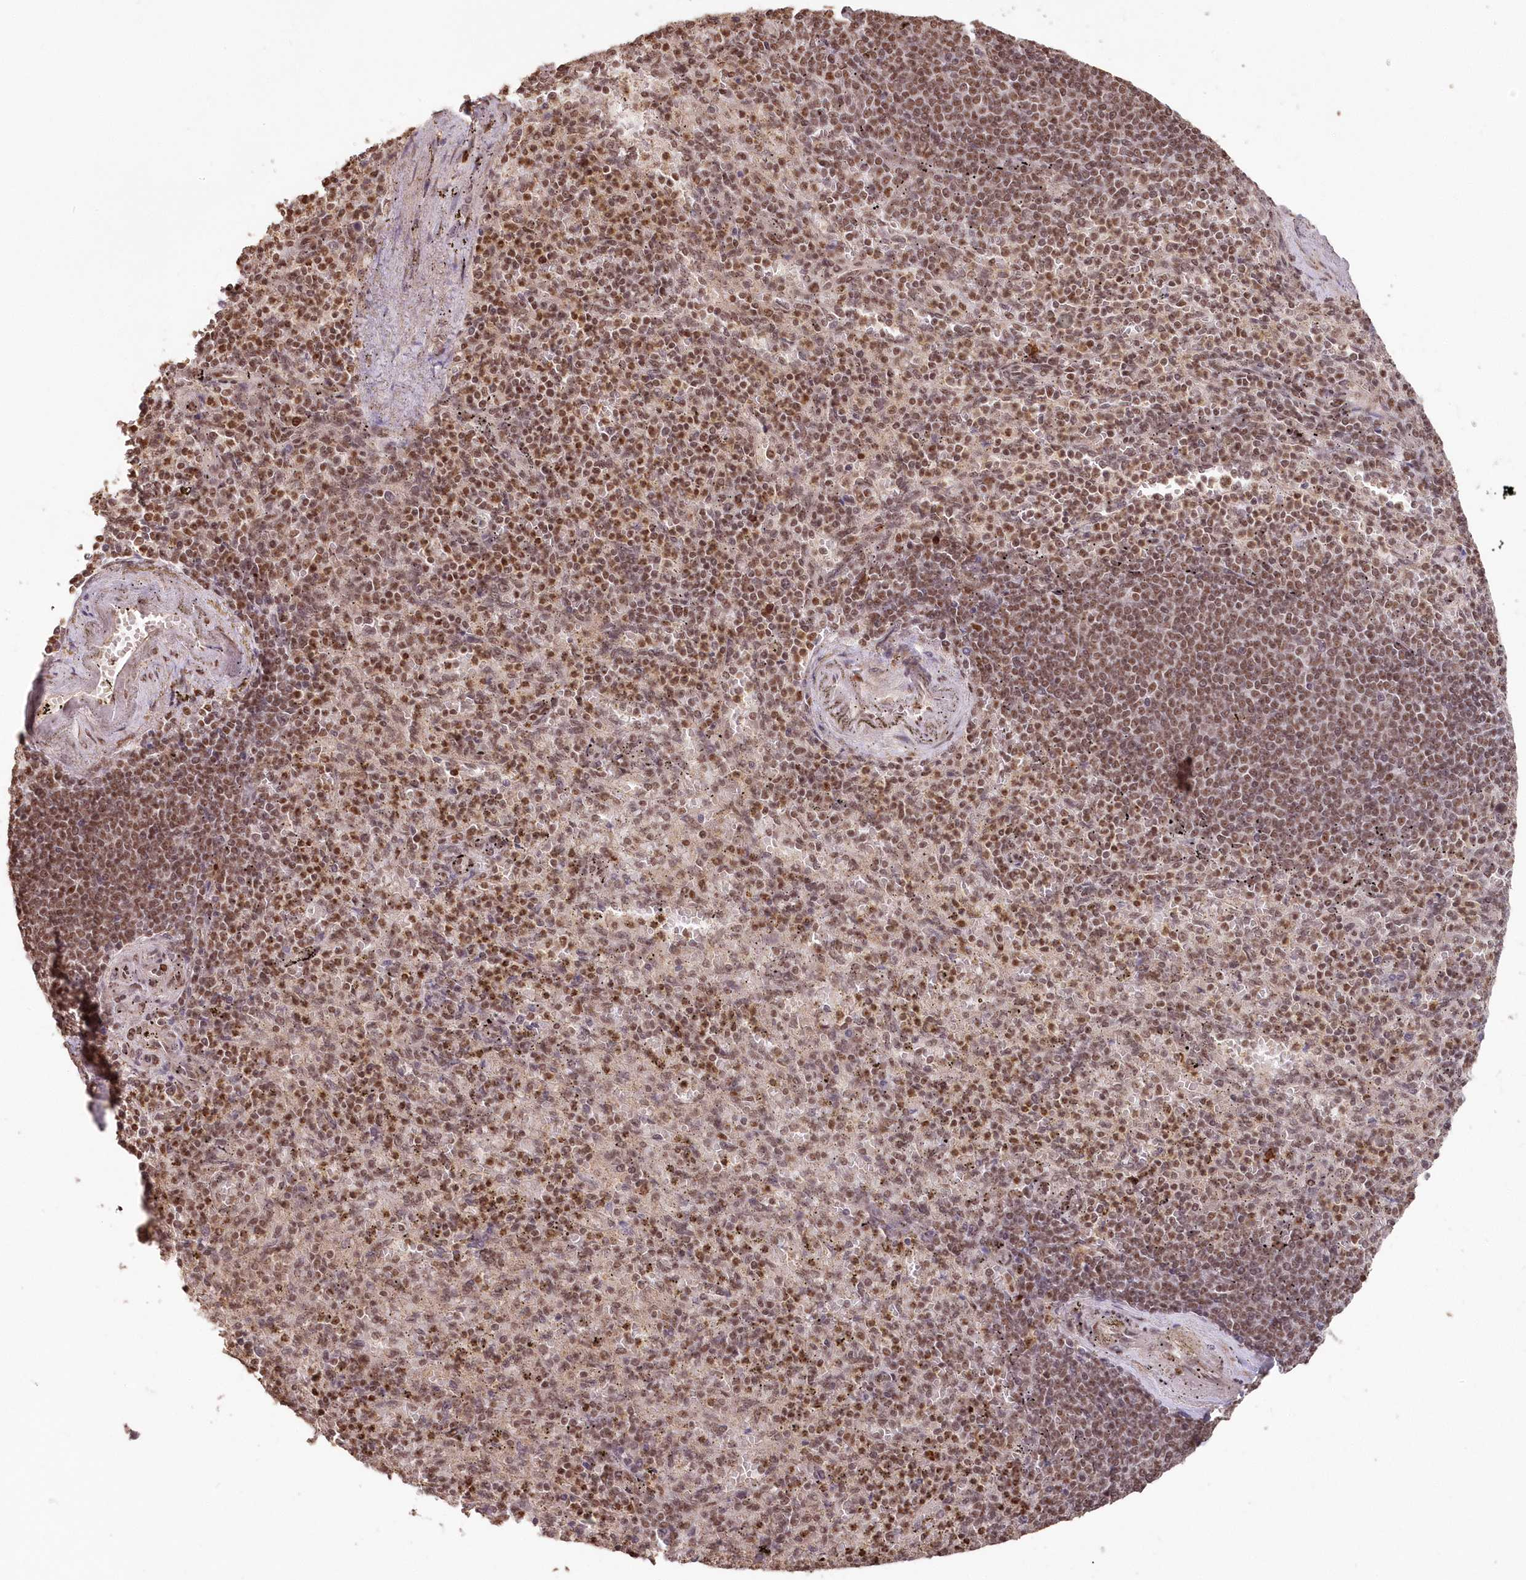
{"staining": {"intensity": "moderate", "quantity": ">75%", "location": "nuclear"}, "tissue": "spleen", "cell_type": "Cells in red pulp", "image_type": "normal", "snomed": [{"axis": "morphology", "description": "Normal tissue, NOS"}, {"axis": "topography", "description": "Spleen"}], "caption": "Spleen stained with DAB (3,3'-diaminobenzidine) IHC reveals medium levels of moderate nuclear expression in about >75% of cells in red pulp. (brown staining indicates protein expression, while blue staining denotes nuclei).", "gene": "PDS5A", "patient": {"sex": "female", "age": 74}}